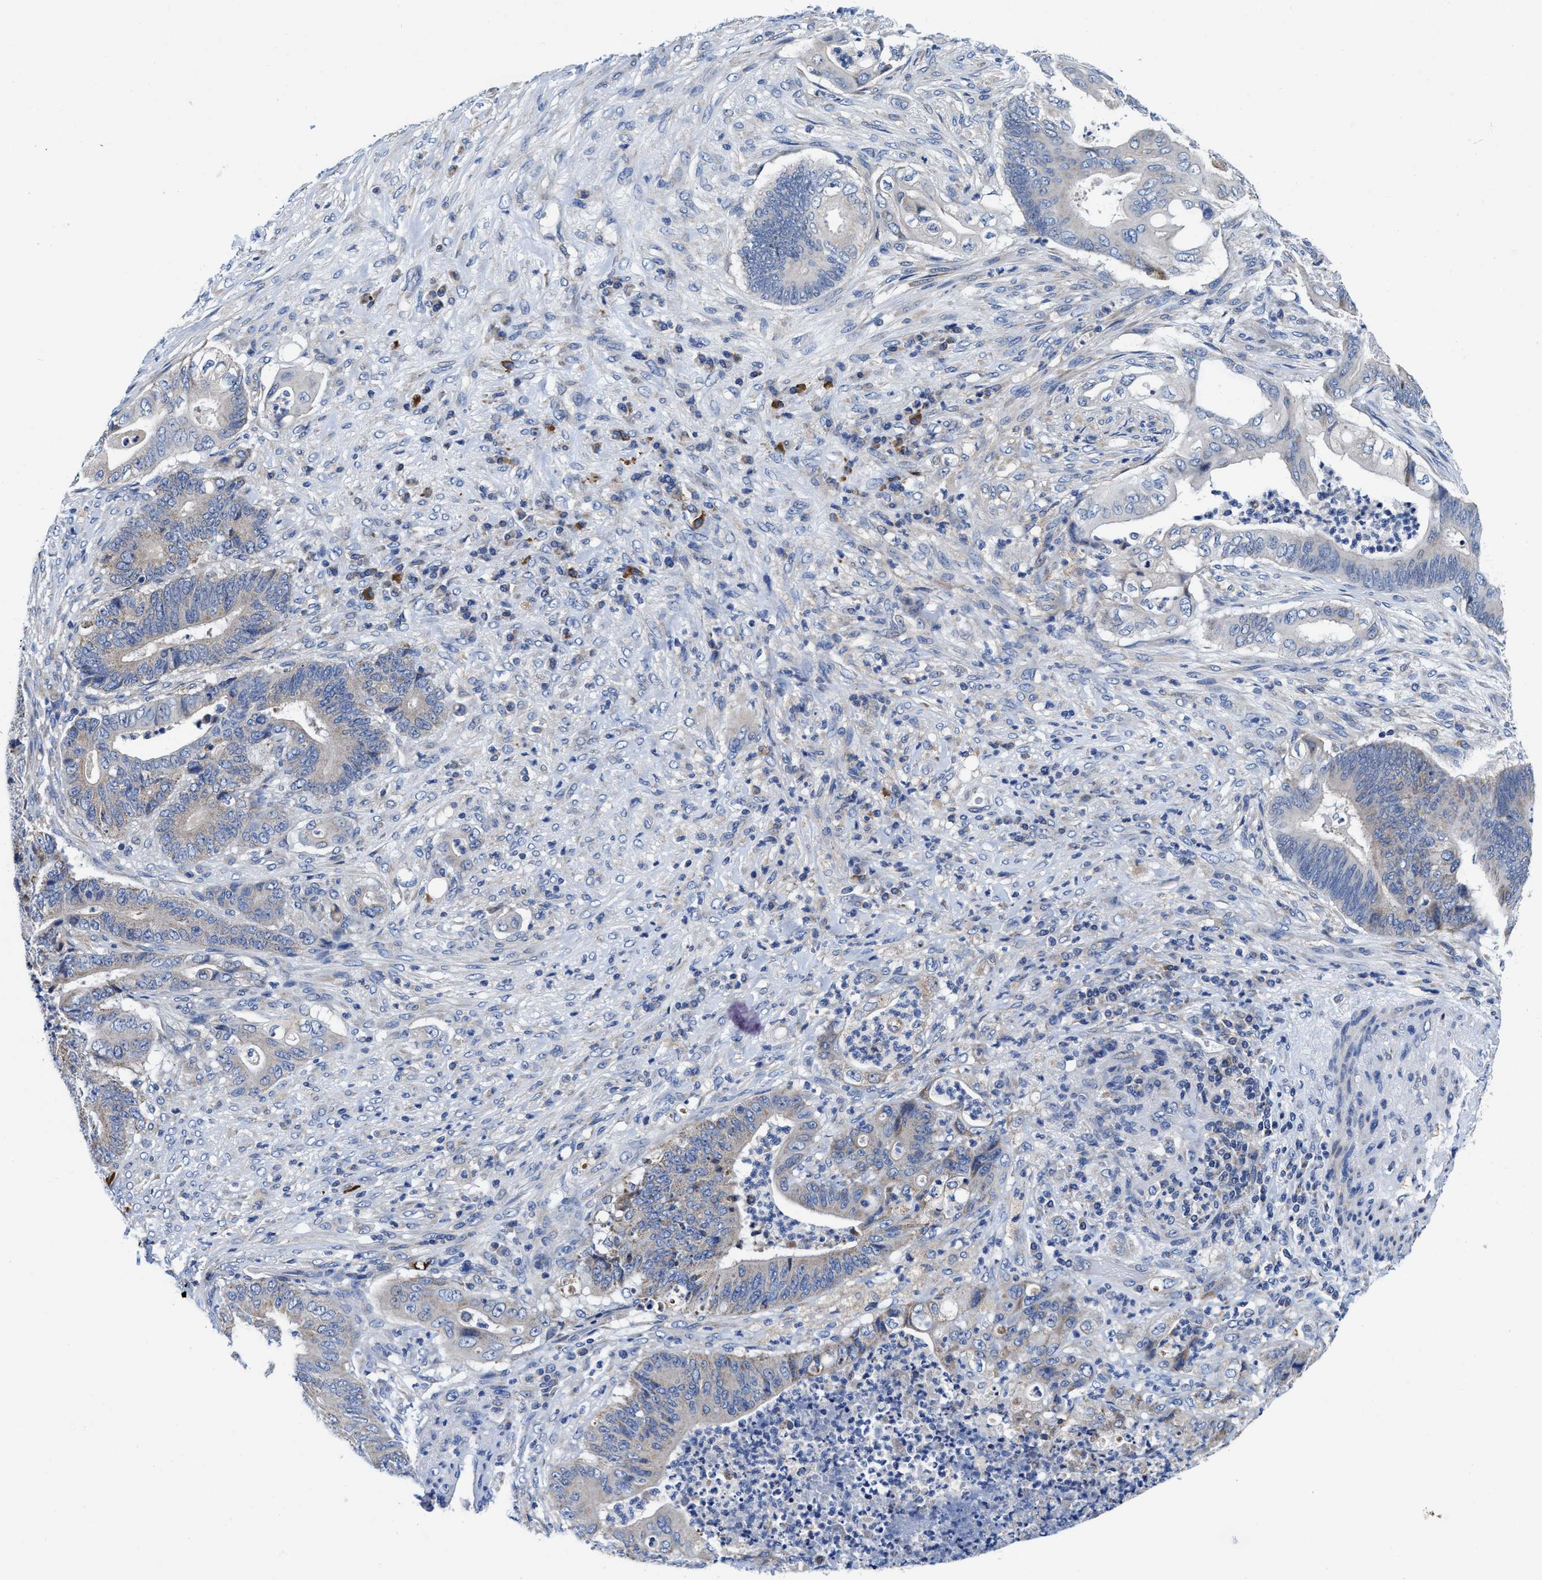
{"staining": {"intensity": "negative", "quantity": "none", "location": "none"}, "tissue": "stomach cancer", "cell_type": "Tumor cells", "image_type": "cancer", "snomed": [{"axis": "morphology", "description": "Adenocarcinoma, NOS"}, {"axis": "topography", "description": "Stomach"}], "caption": "There is no significant staining in tumor cells of adenocarcinoma (stomach).", "gene": "TMEM30A", "patient": {"sex": "female", "age": 73}}